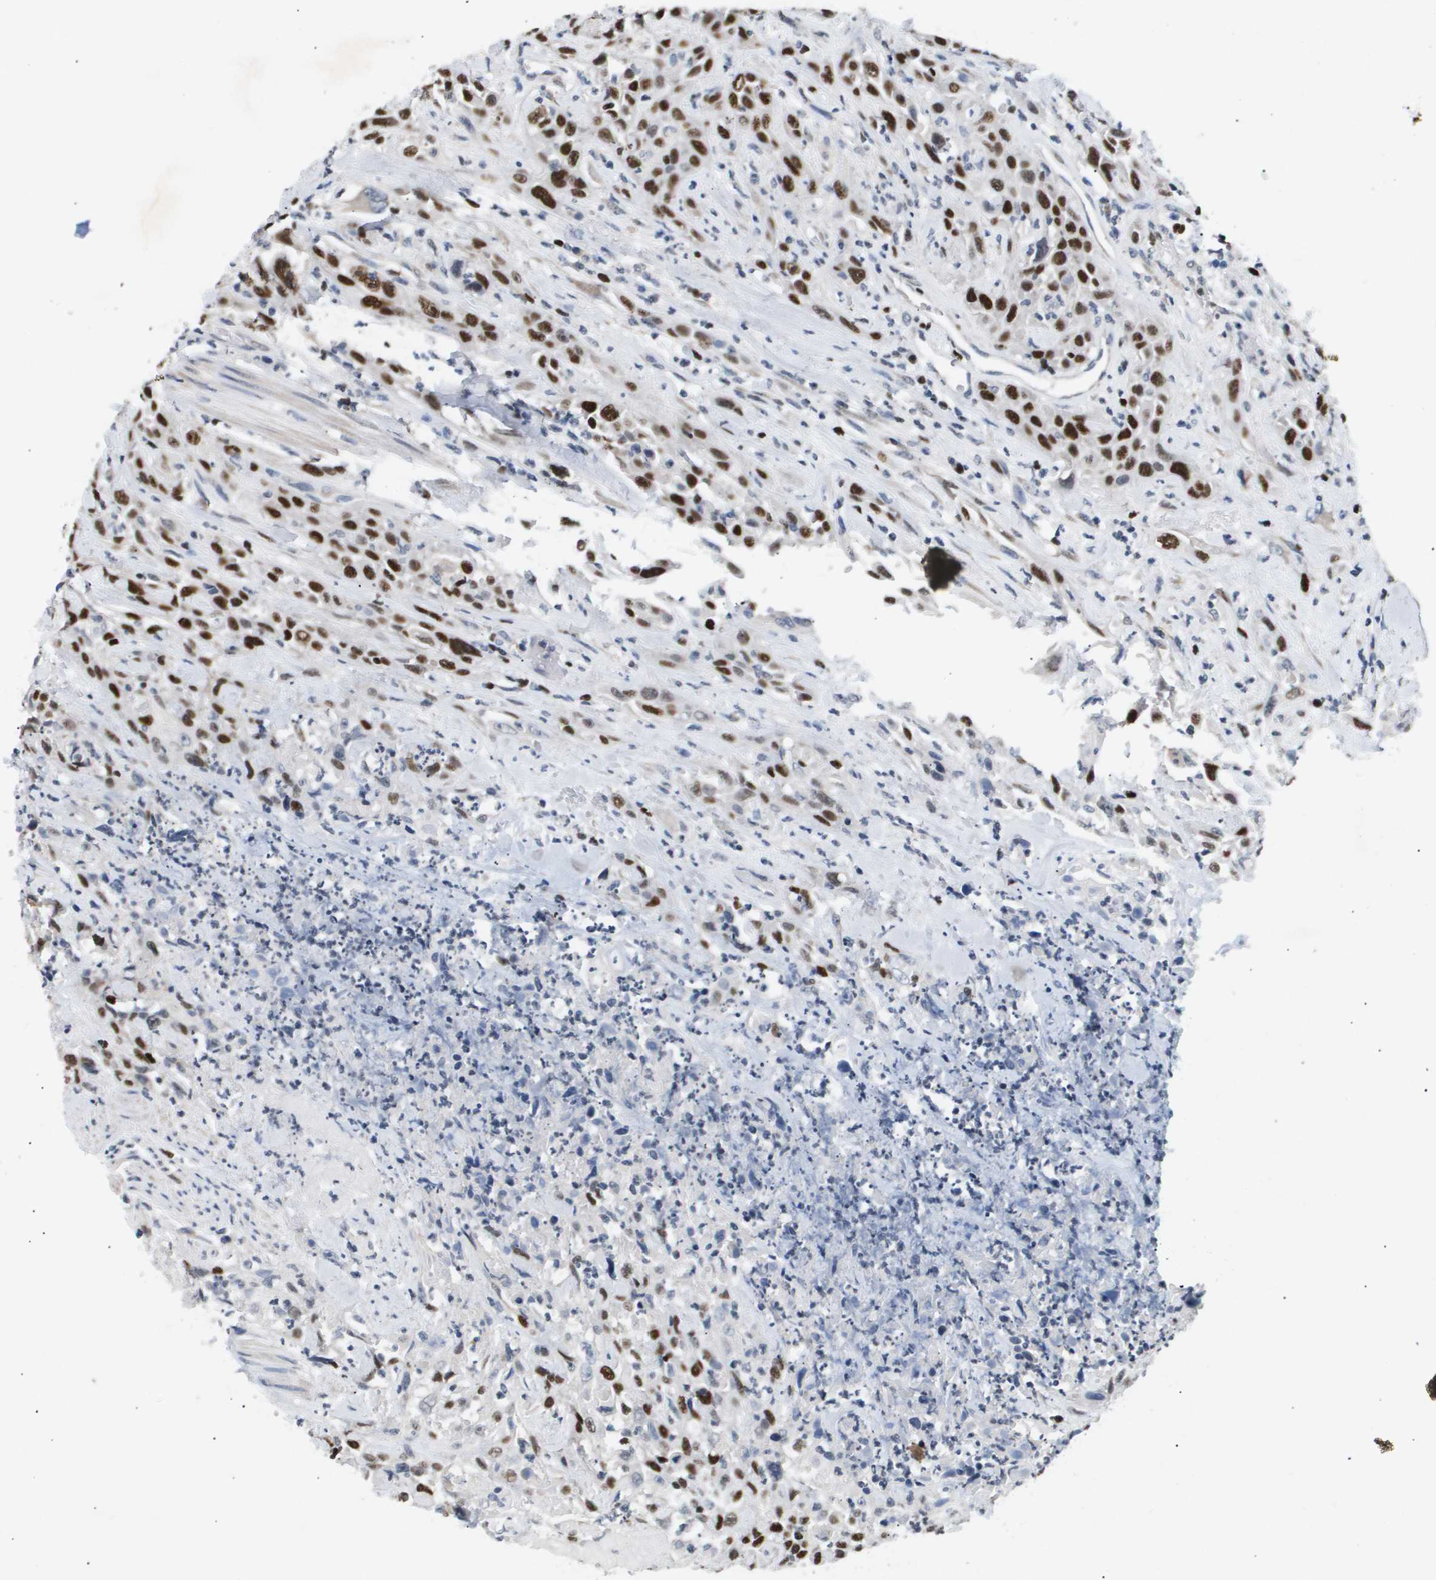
{"staining": {"intensity": "strong", "quantity": ">75%", "location": "nuclear"}, "tissue": "urothelial cancer", "cell_type": "Tumor cells", "image_type": "cancer", "snomed": [{"axis": "morphology", "description": "Urothelial carcinoma, High grade"}, {"axis": "topography", "description": "Urinary bladder"}], "caption": "Protein expression analysis of human high-grade urothelial carcinoma reveals strong nuclear staining in approximately >75% of tumor cells. The protein of interest is stained brown, and the nuclei are stained in blue (DAB (3,3'-diaminobenzidine) IHC with brightfield microscopy, high magnification).", "gene": "ANAPC2", "patient": {"sex": "female", "age": 84}}